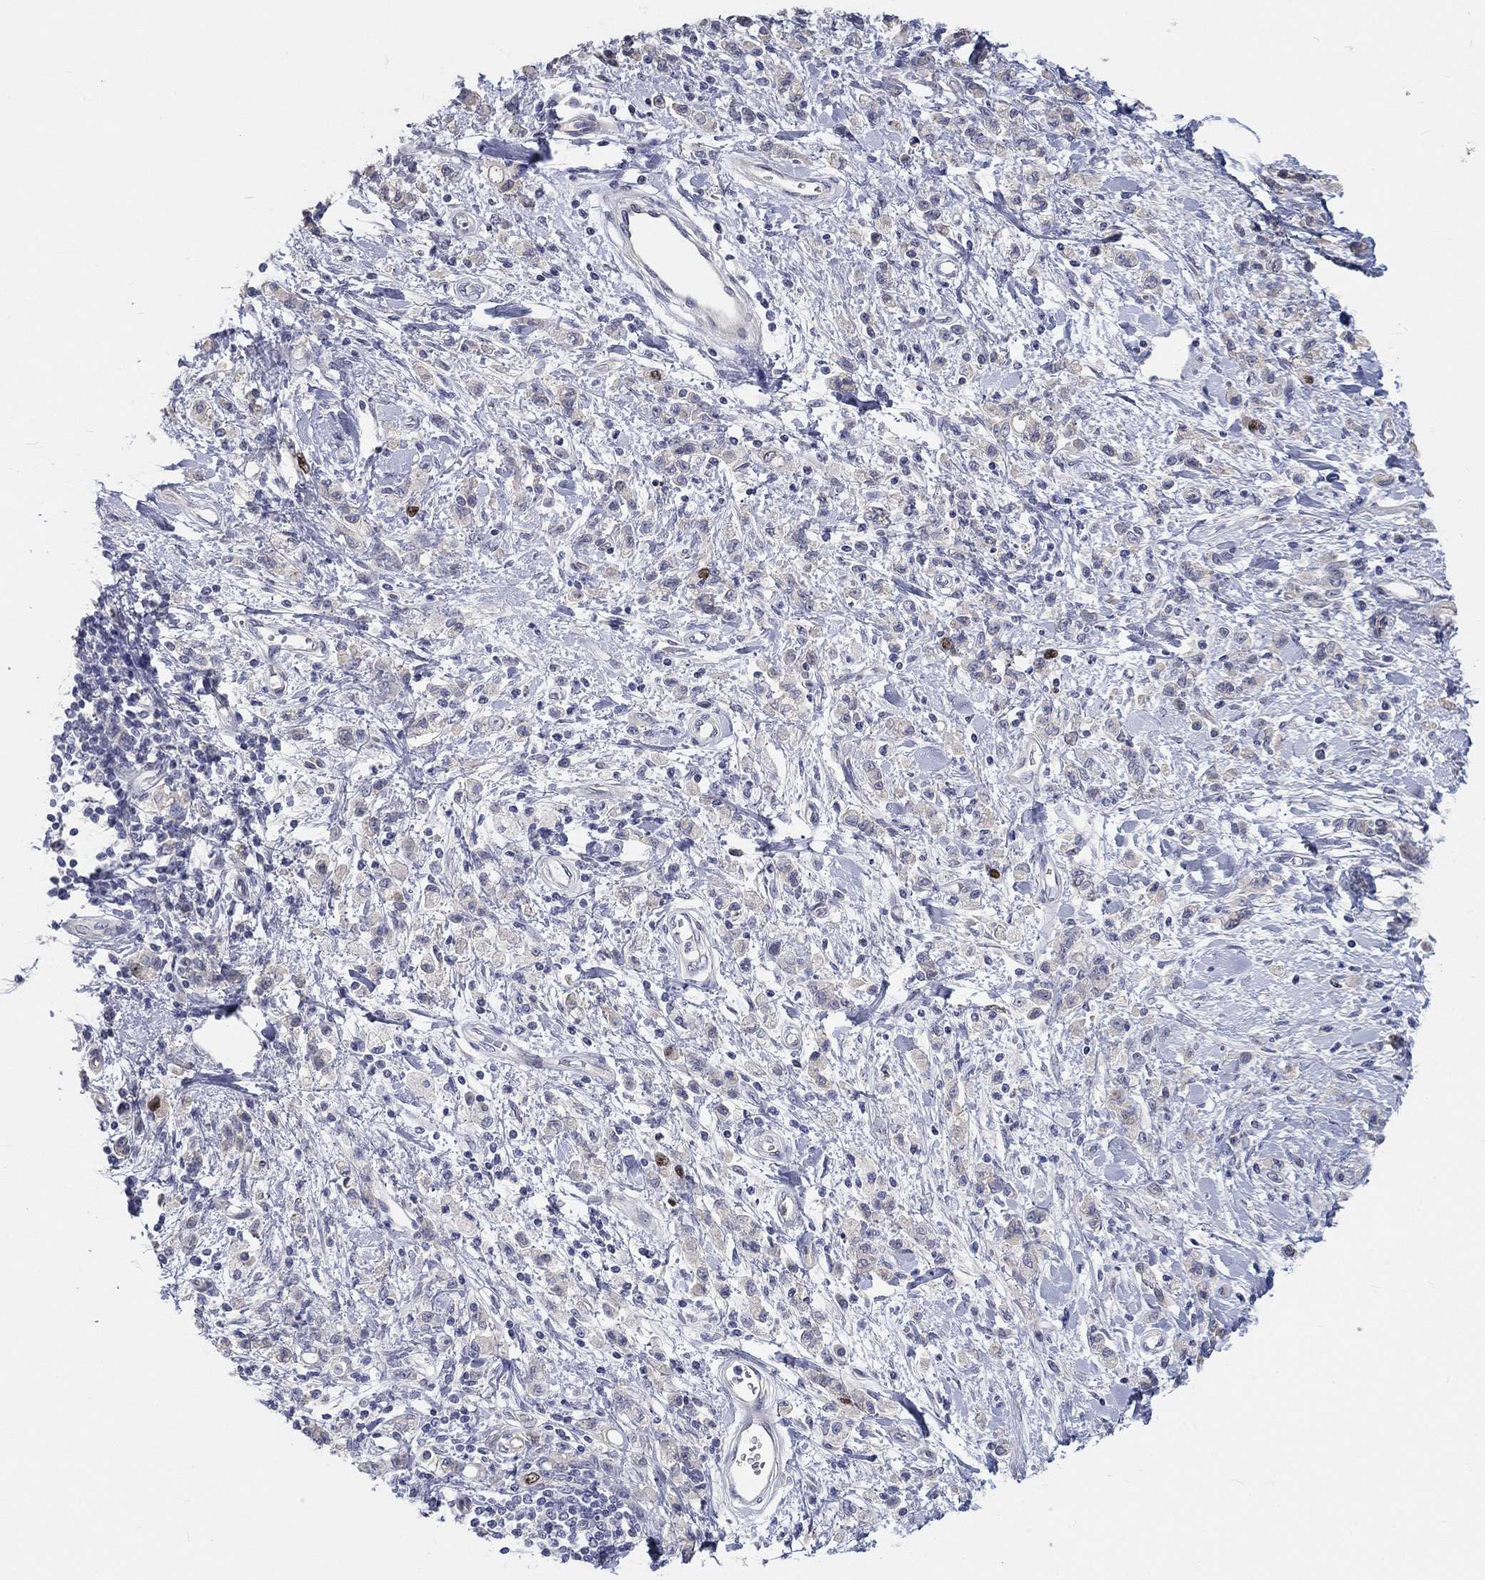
{"staining": {"intensity": "negative", "quantity": "none", "location": "none"}, "tissue": "stomach cancer", "cell_type": "Tumor cells", "image_type": "cancer", "snomed": [{"axis": "morphology", "description": "Adenocarcinoma, NOS"}, {"axis": "topography", "description": "Stomach"}], "caption": "DAB (3,3'-diaminobenzidine) immunohistochemical staining of human stomach adenocarcinoma shows no significant positivity in tumor cells. The staining is performed using DAB brown chromogen with nuclei counter-stained in using hematoxylin.", "gene": "PRC1", "patient": {"sex": "male", "age": 77}}